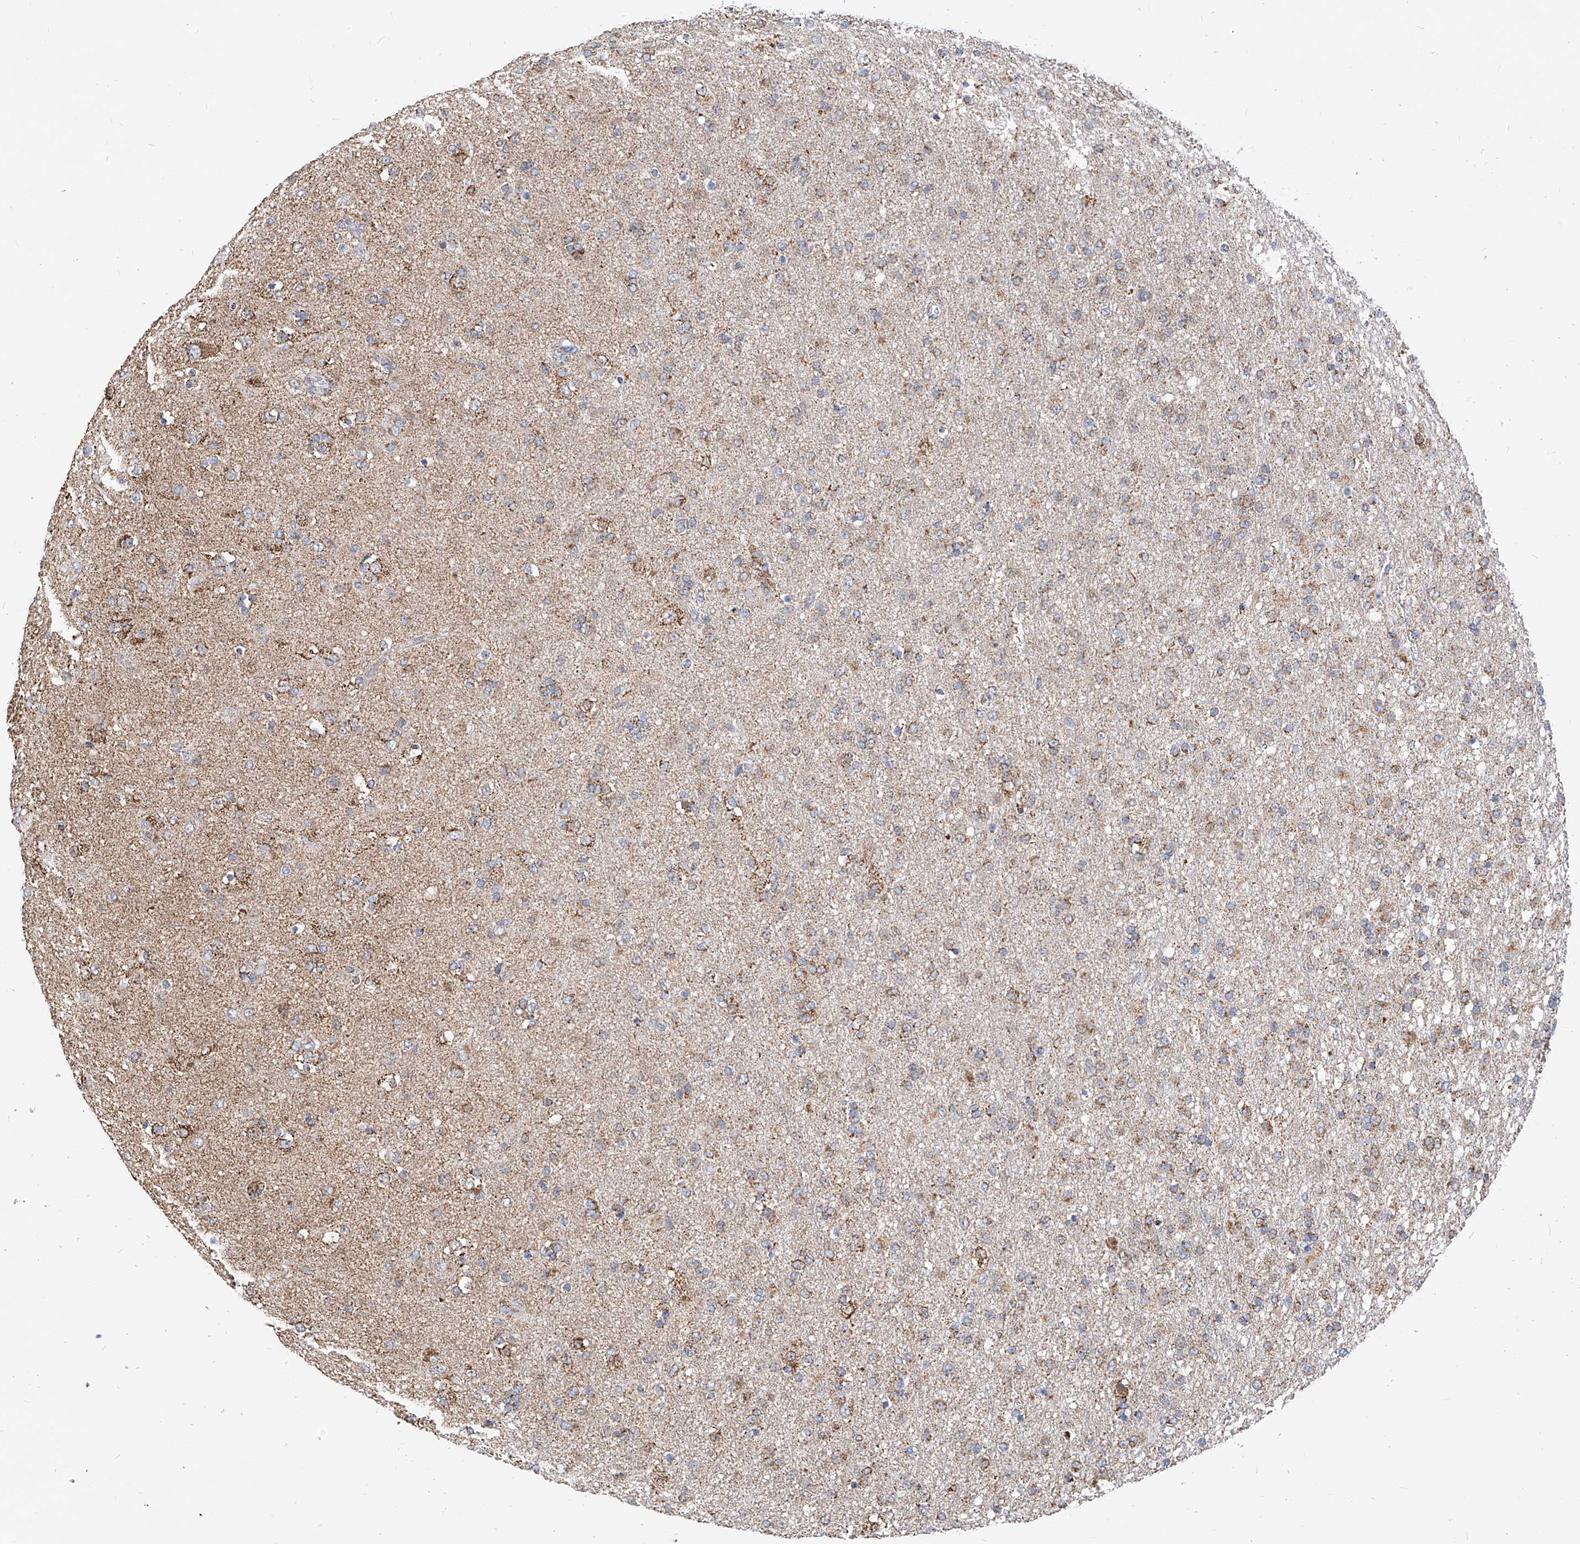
{"staining": {"intensity": "moderate", "quantity": "25%-75%", "location": "cytoplasmic/membranous"}, "tissue": "glioma", "cell_type": "Tumor cells", "image_type": "cancer", "snomed": [{"axis": "morphology", "description": "Glioma, malignant, Low grade"}, {"axis": "topography", "description": "Brain"}], "caption": "Malignant low-grade glioma was stained to show a protein in brown. There is medium levels of moderate cytoplasmic/membranous positivity in approximately 25%-75% of tumor cells. Using DAB (brown) and hematoxylin (blue) stains, captured at high magnification using brightfield microscopy.", "gene": "NALCN", "patient": {"sex": "male", "age": 65}}